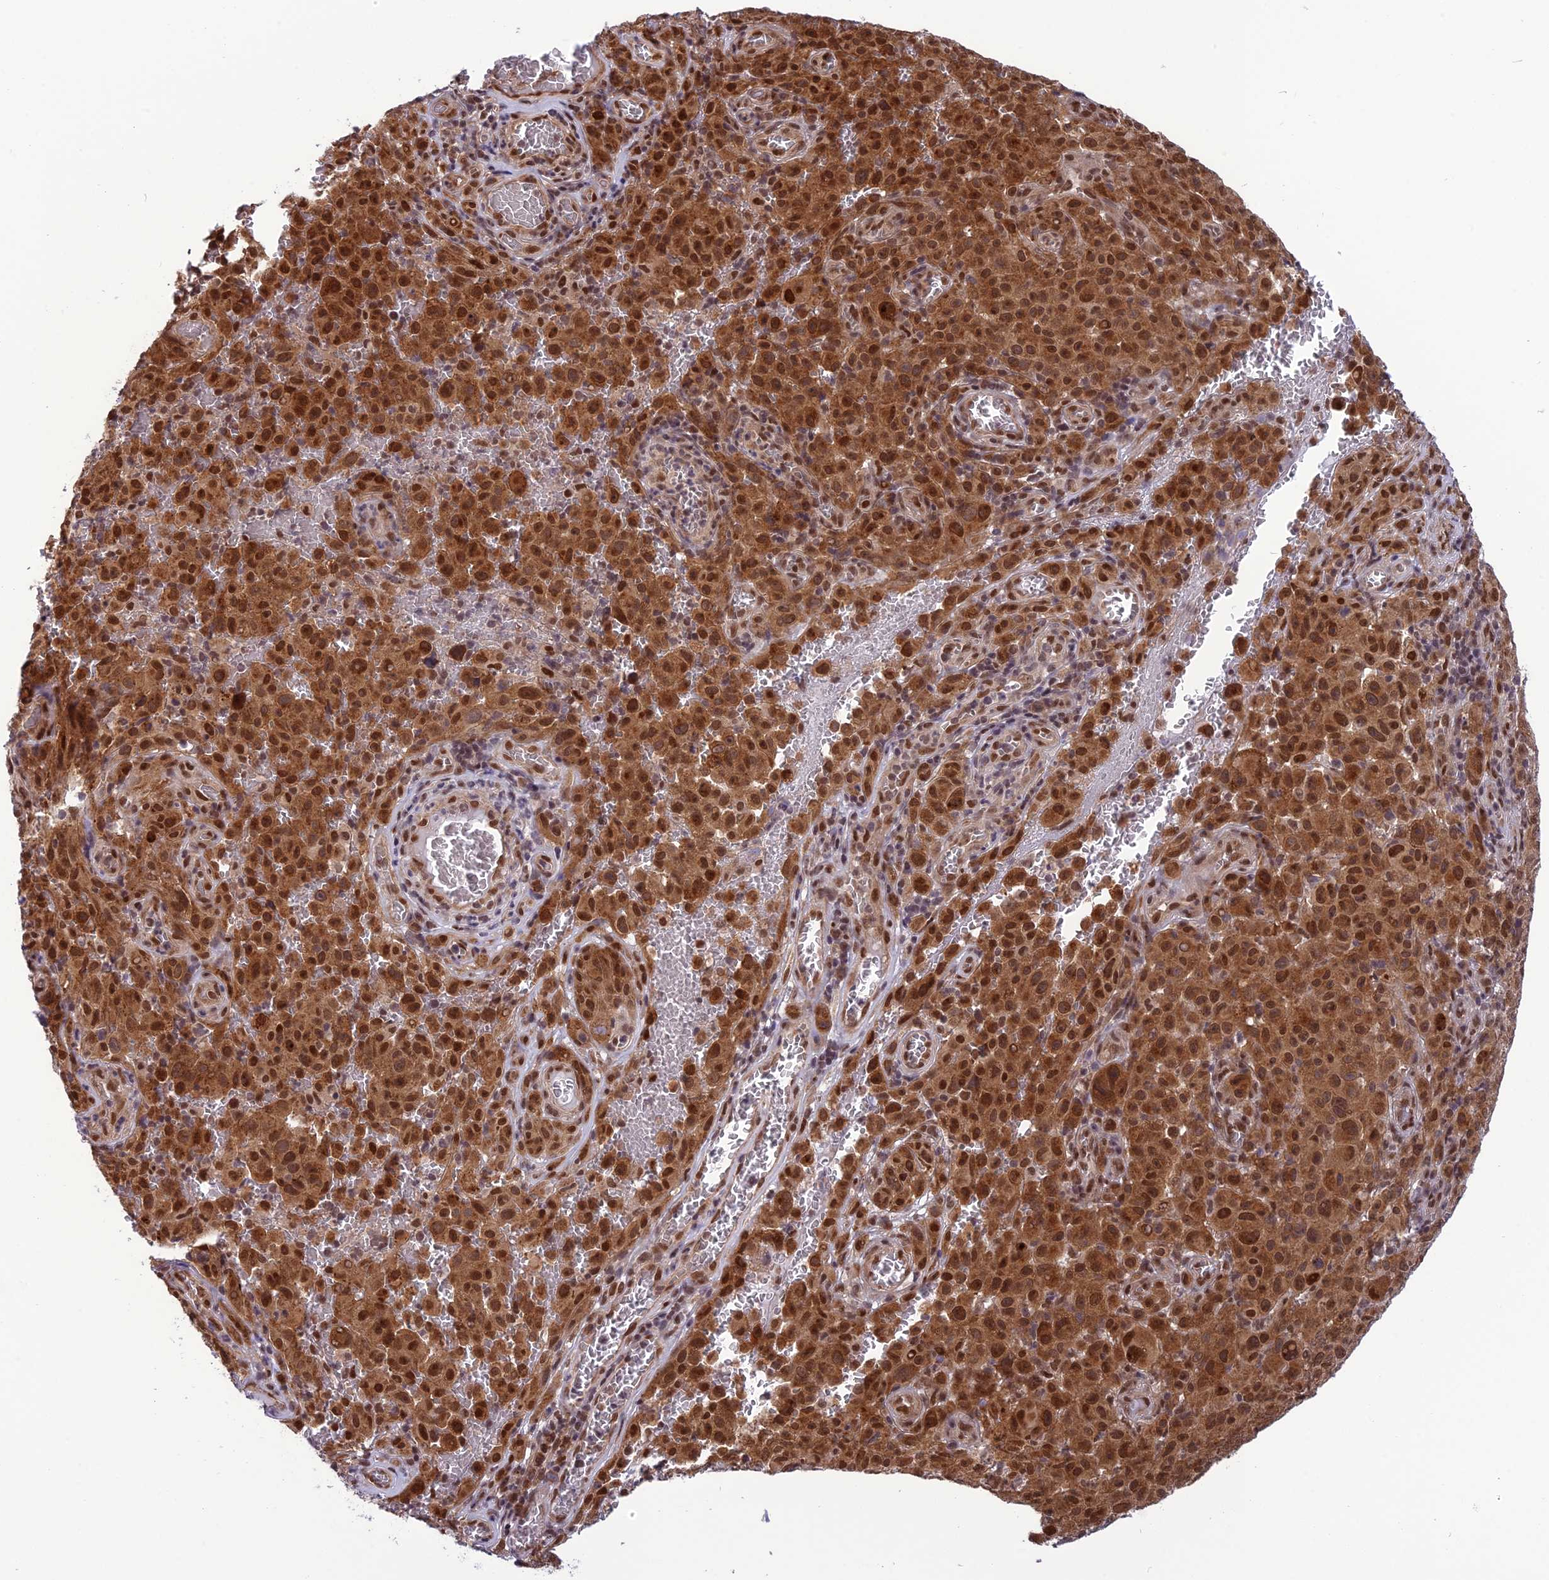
{"staining": {"intensity": "strong", "quantity": ">75%", "location": "cytoplasmic/membranous,nuclear"}, "tissue": "melanoma", "cell_type": "Tumor cells", "image_type": "cancer", "snomed": [{"axis": "morphology", "description": "Malignant melanoma, NOS"}, {"axis": "topography", "description": "Skin"}], "caption": "Melanoma tissue displays strong cytoplasmic/membranous and nuclear positivity in approximately >75% of tumor cells (DAB (3,3'-diaminobenzidine) IHC with brightfield microscopy, high magnification).", "gene": "RTRAF", "patient": {"sex": "female", "age": 82}}